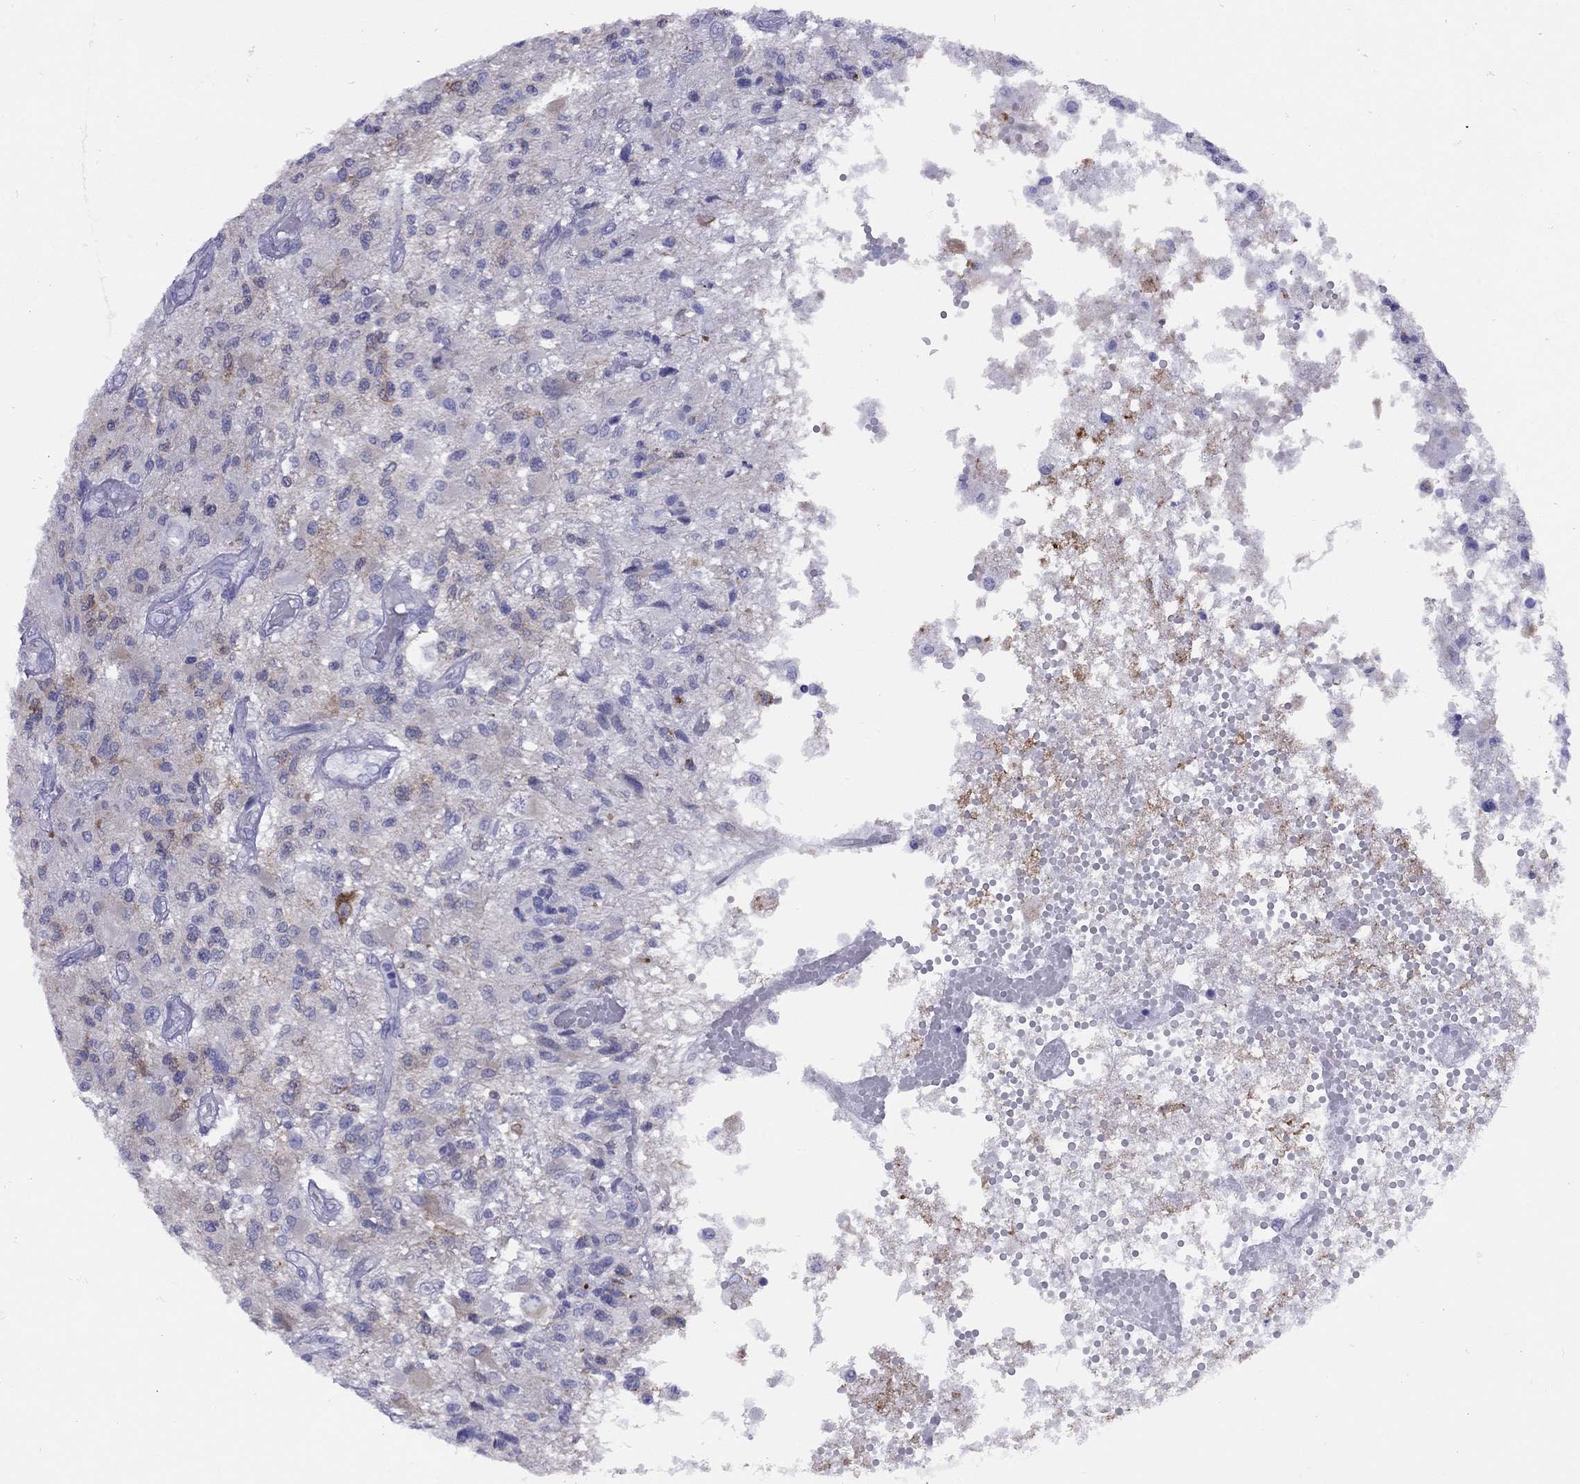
{"staining": {"intensity": "negative", "quantity": "none", "location": "none"}, "tissue": "glioma", "cell_type": "Tumor cells", "image_type": "cancer", "snomed": [{"axis": "morphology", "description": "Glioma, malignant, High grade"}, {"axis": "topography", "description": "Brain"}], "caption": "Human malignant high-grade glioma stained for a protein using IHC shows no staining in tumor cells.", "gene": "GRIA2", "patient": {"sex": "female", "age": 63}}